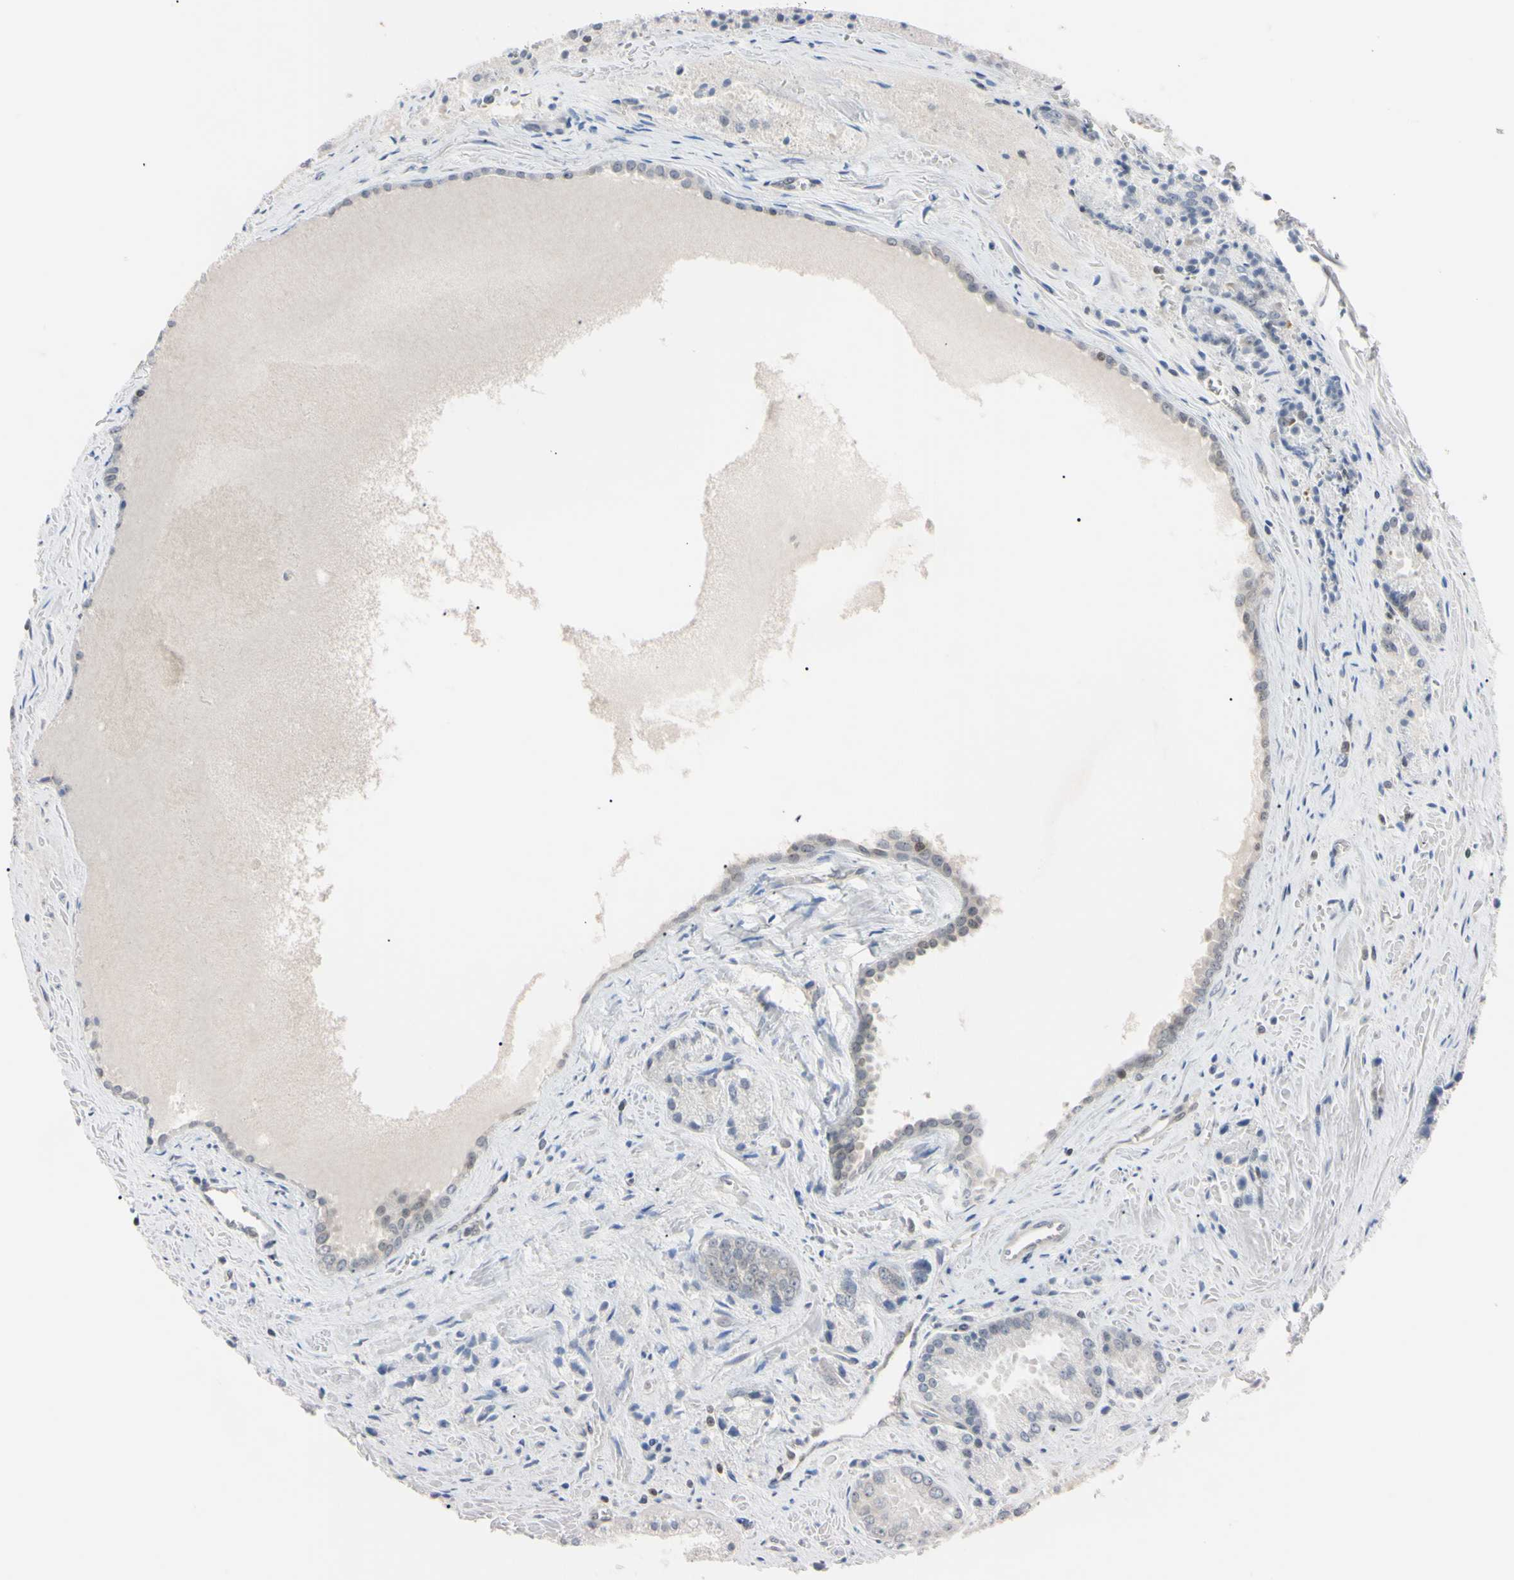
{"staining": {"intensity": "negative", "quantity": "none", "location": "none"}, "tissue": "prostate cancer", "cell_type": "Tumor cells", "image_type": "cancer", "snomed": [{"axis": "morphology", "description": "Adenocarcinoma, Low grade"}, {"axis": "topography", "description": "Prostate"}], "caption": "Immunohistochemical staining of prostate cancer (adenocarcinoma (low-grade)) exhibits no significant staining in tumor cells.", "gene": "UBE2I", "patient": {"sex": "male", "age": 64}}